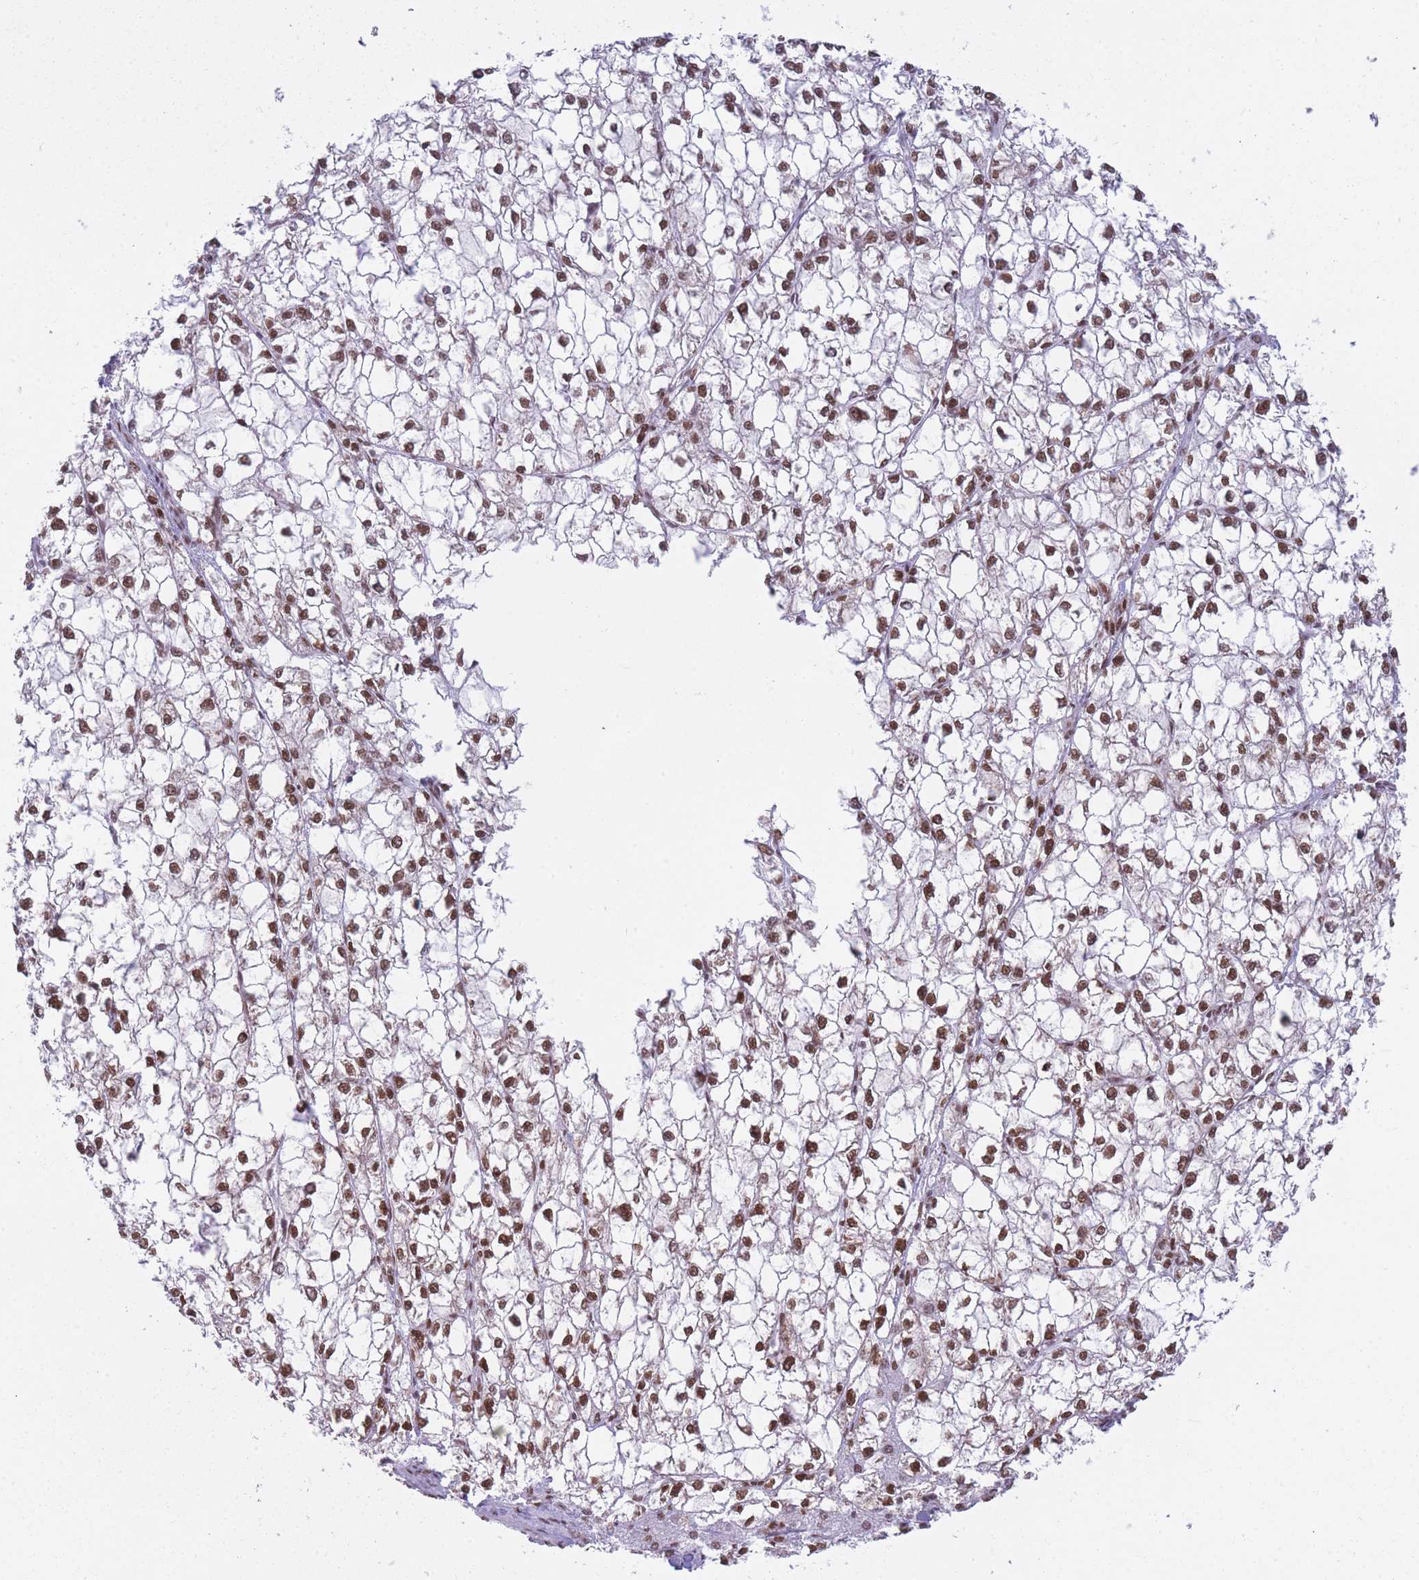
{"staining": {"intensity": "moderate", "quantity": ">75%", "location": "nuclear"}, "tissue": "liver cancer", "cell_type": "Tumor cells", "image_type": "cancer", "snomed": [{"axis": "morphology", "description": "Carcinoma, Hepatocellular, NOS"}, {"axis": "topography", "description": "Liver"}], "caption": "Immunohistochemical staining of human hepatocellular carcinoma (liver) reveals moderate nuclear protein positivity in approximately >75% of tumor cells. (DAB IHC with brightfield microscopy, high magnification).", "gene": "HNRNPUL1", "patient": {"sex": "female", "age": 43}}